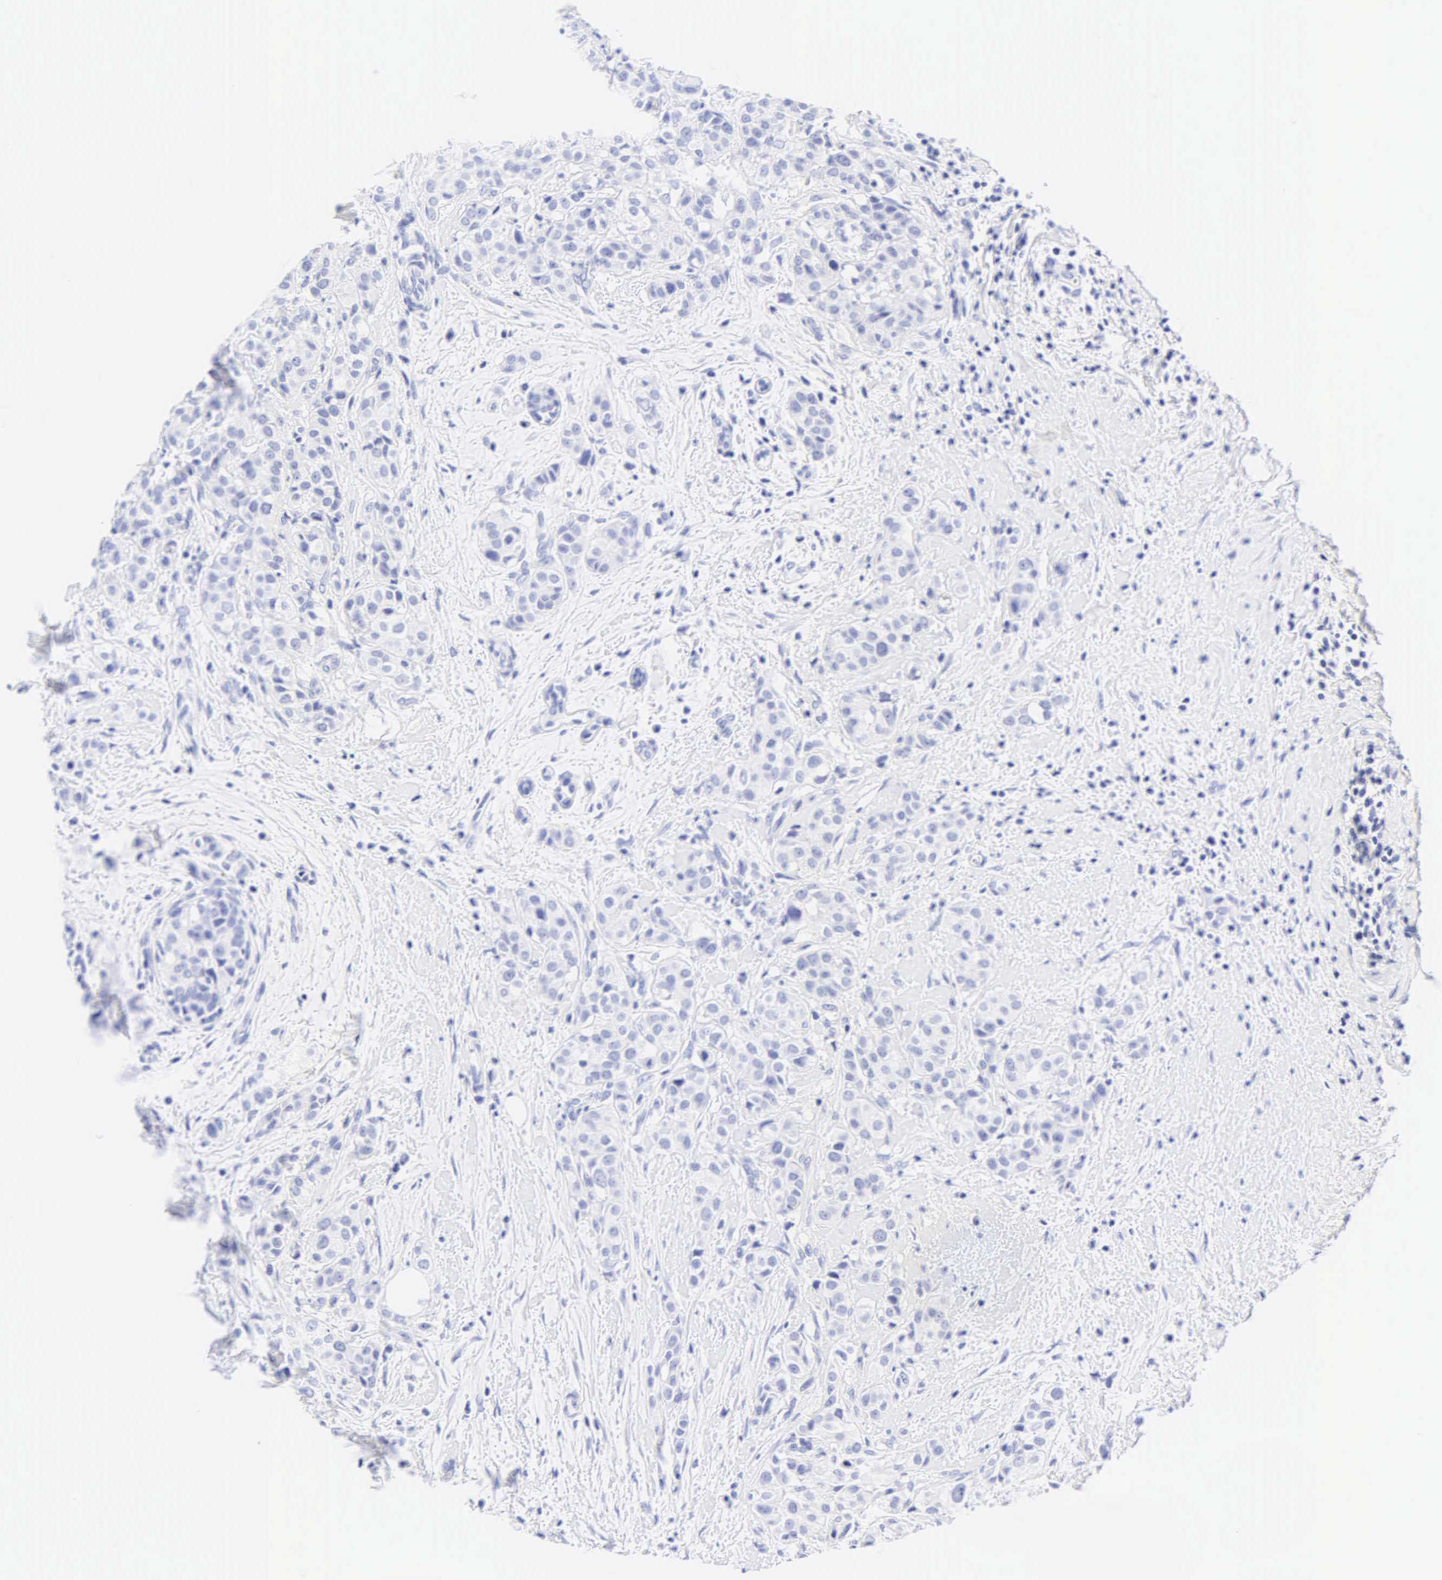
{"staining": {"intensity": "negative", "quantity": "none", "location": "none"}, "tissue": "breast cancer", "cell_type": "Tumor cells", "image_type": "cancer", "snomed": [{"axis": "morphology", "description": "Duct carcinoma"}, {"axis": "topography", "description": "Breast"}], "caption": "IHC micrograph of intraductal carcinoma (breast) stained for a protein (brown), which shows no expression in tumor cells.", "gene": "KRT20", "patient": {"sex": "female", "age": 55}}